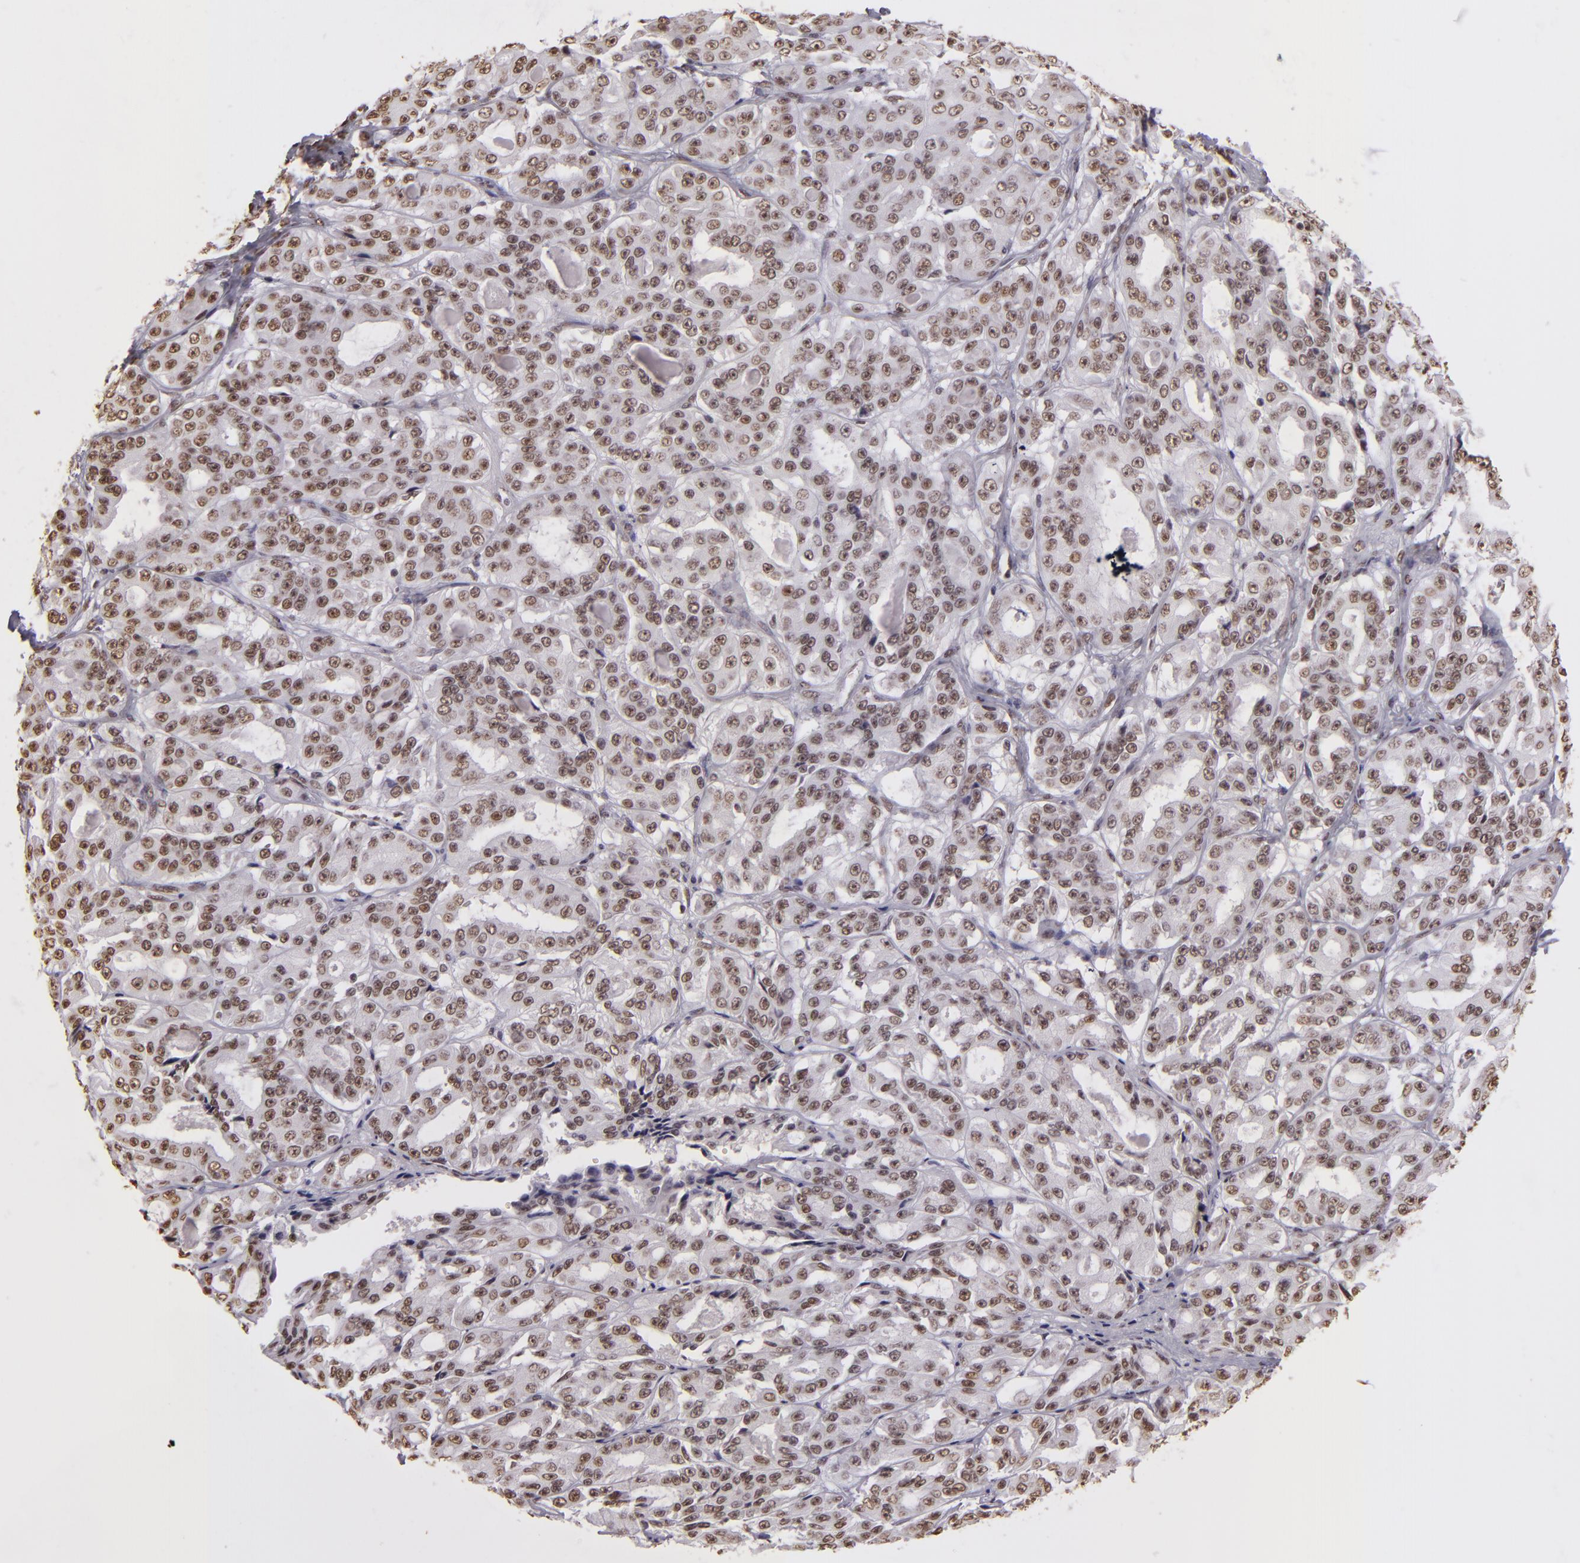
{"staining": {"intensity": "weak", "quantity": ">75%", "location": "nuclear"}, "tissue": "ovarian cancer", "cell_type": "Tumor cells", "image_type": "cancer", "snomed": [{"axis": "morphology", "description": "Carcinoma, endometroid"}, {"axis": "topography", "description": "Ovary"}], "caption": "Ovarian cancer (endometroid carcinoma) tissue displays weak nuclear positivity in approximately >75% of tumor cells, visualized by immunohistochemistry. Nuclei are stained in blue.", "gene": "PAPOLA", "patient": {"sex": "female", "age": 61}}